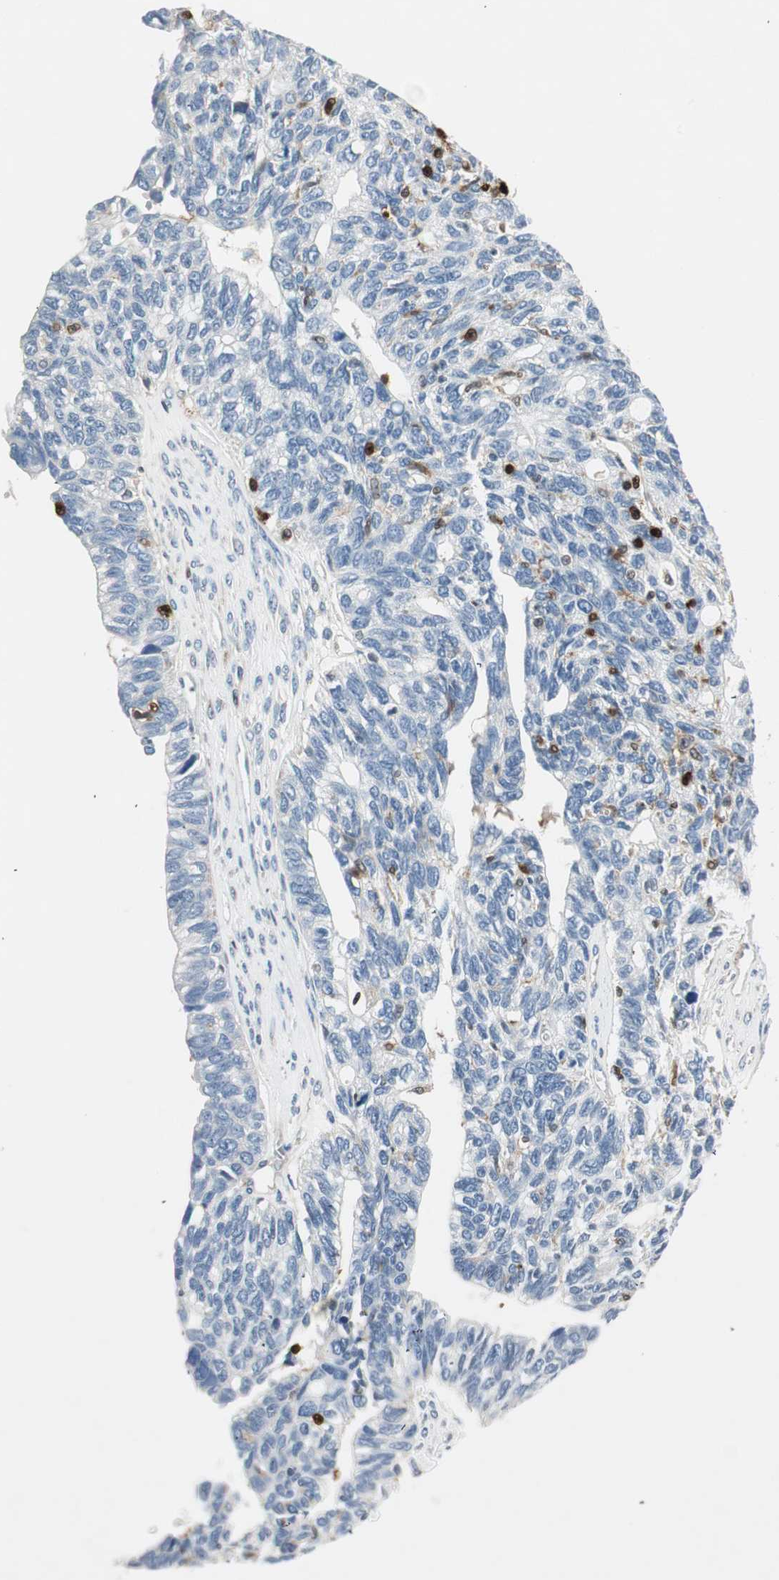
{"staining": {"intensity": "negative", "quantity": "none", "location": "none"}, "tissue": "ovarian cancer", "cell_type": "Tumor cells", "image_type": "cancer", "snomed": [{"axis": "morphology", "description": "Cystadenocarcinoma, serous, NOS"}, {"axis": "topography", "description": "Ovary"}], "caption": "Immunohistochemistry of human ovarian cancer displays no expression in tumor cells.", "gene": "COTL1", "patient": {"sex": "female", "age": 79}}